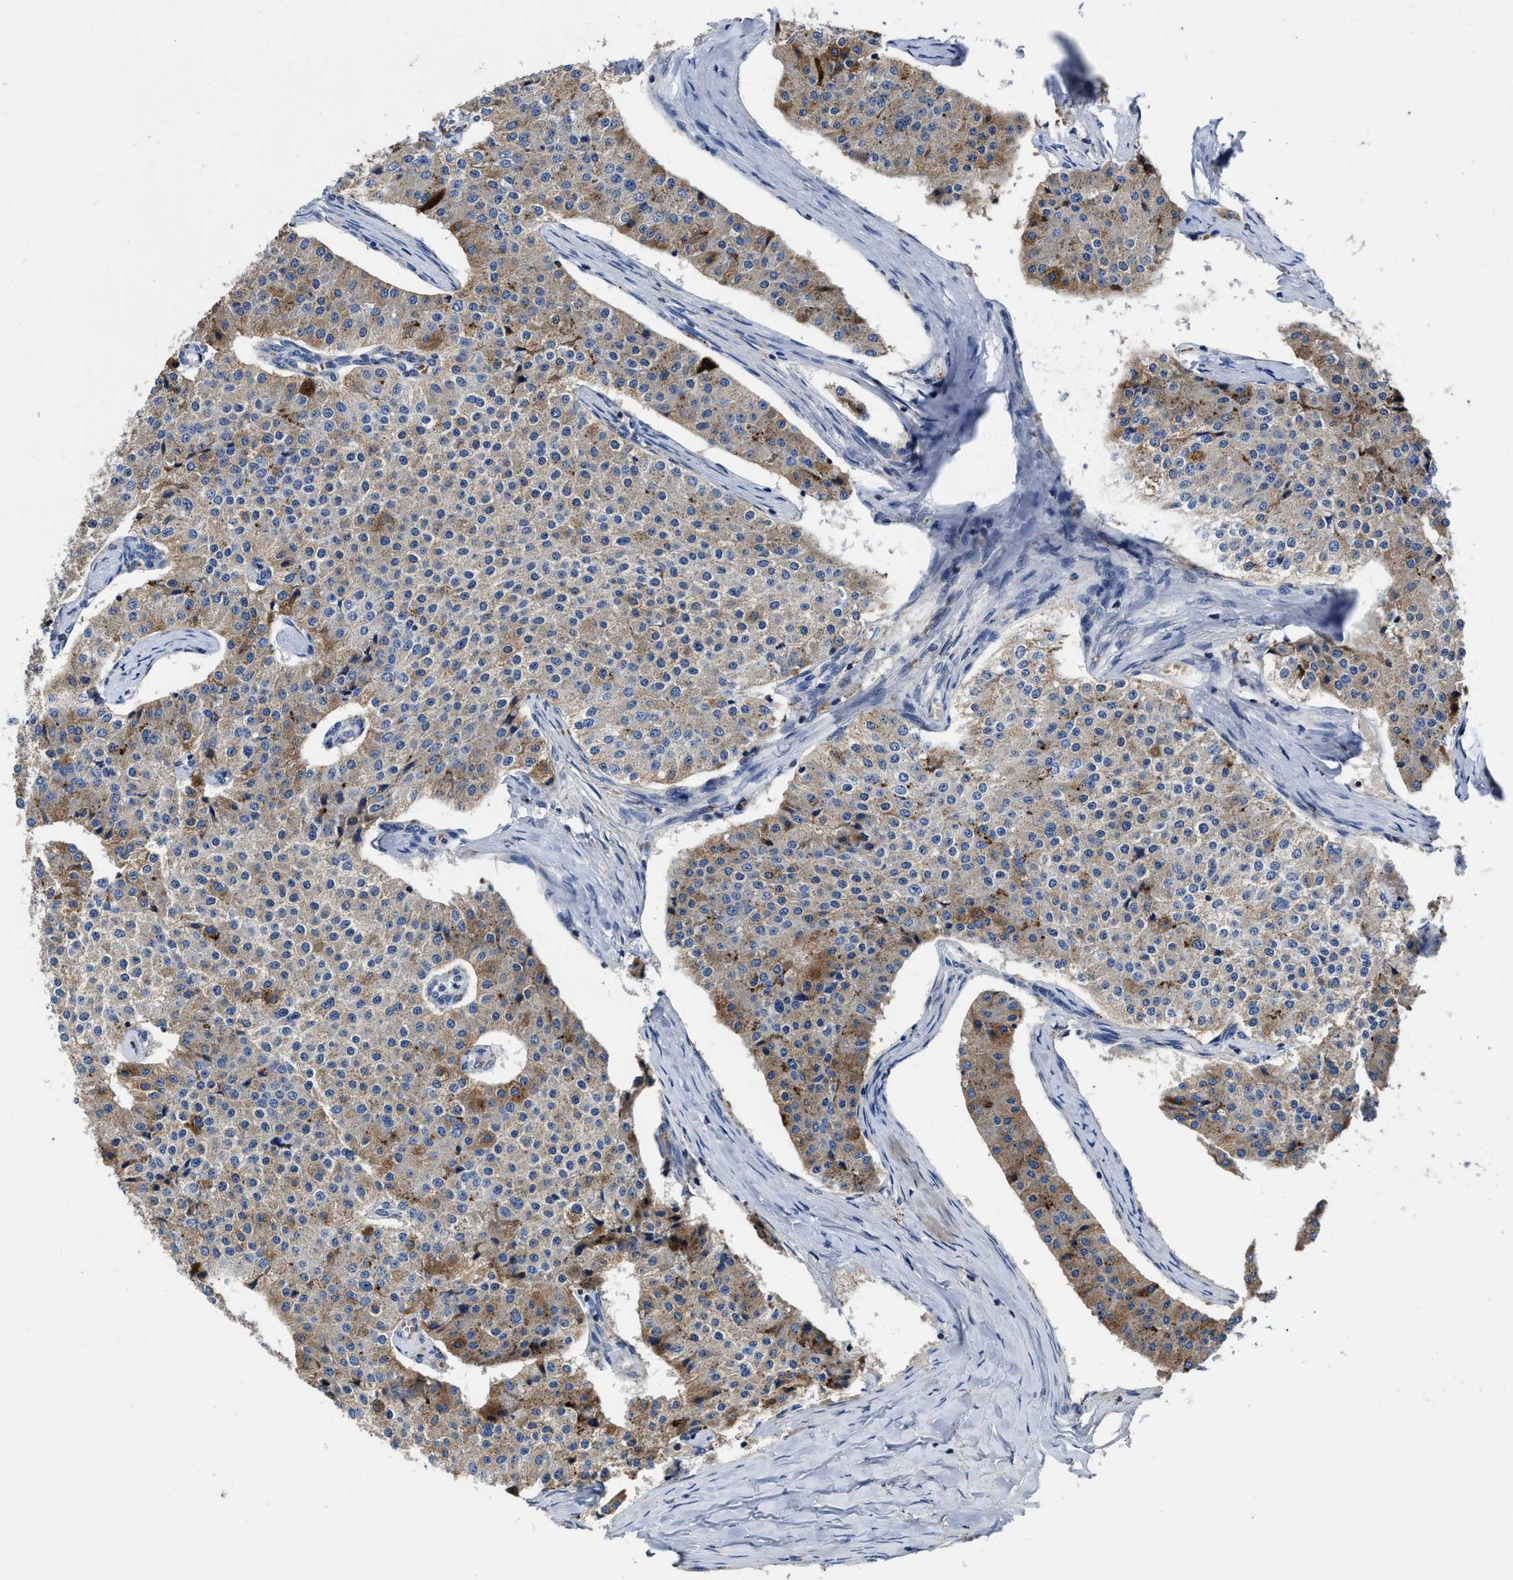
{"staining": {"intensity": "moderate", "quantity": ">75%", "location": "cytoplasmic/membranous"}, "tissue": "carcinoid", "cell_type": "Tumor cells", "image_type": "cancer", "snomed": [{"axis": "morphology", "description": "Carcinoid, malignant, NOS"}, {"axis": "topography", "description": "Colon"}], "caption": "Protein staining exhibits moderate cytoplasmic/membranous positivity in about >75% of tumor cells in carcinoid.", "gene": "CACNA1D", "patient": {"sex": "female", "age": 52}}